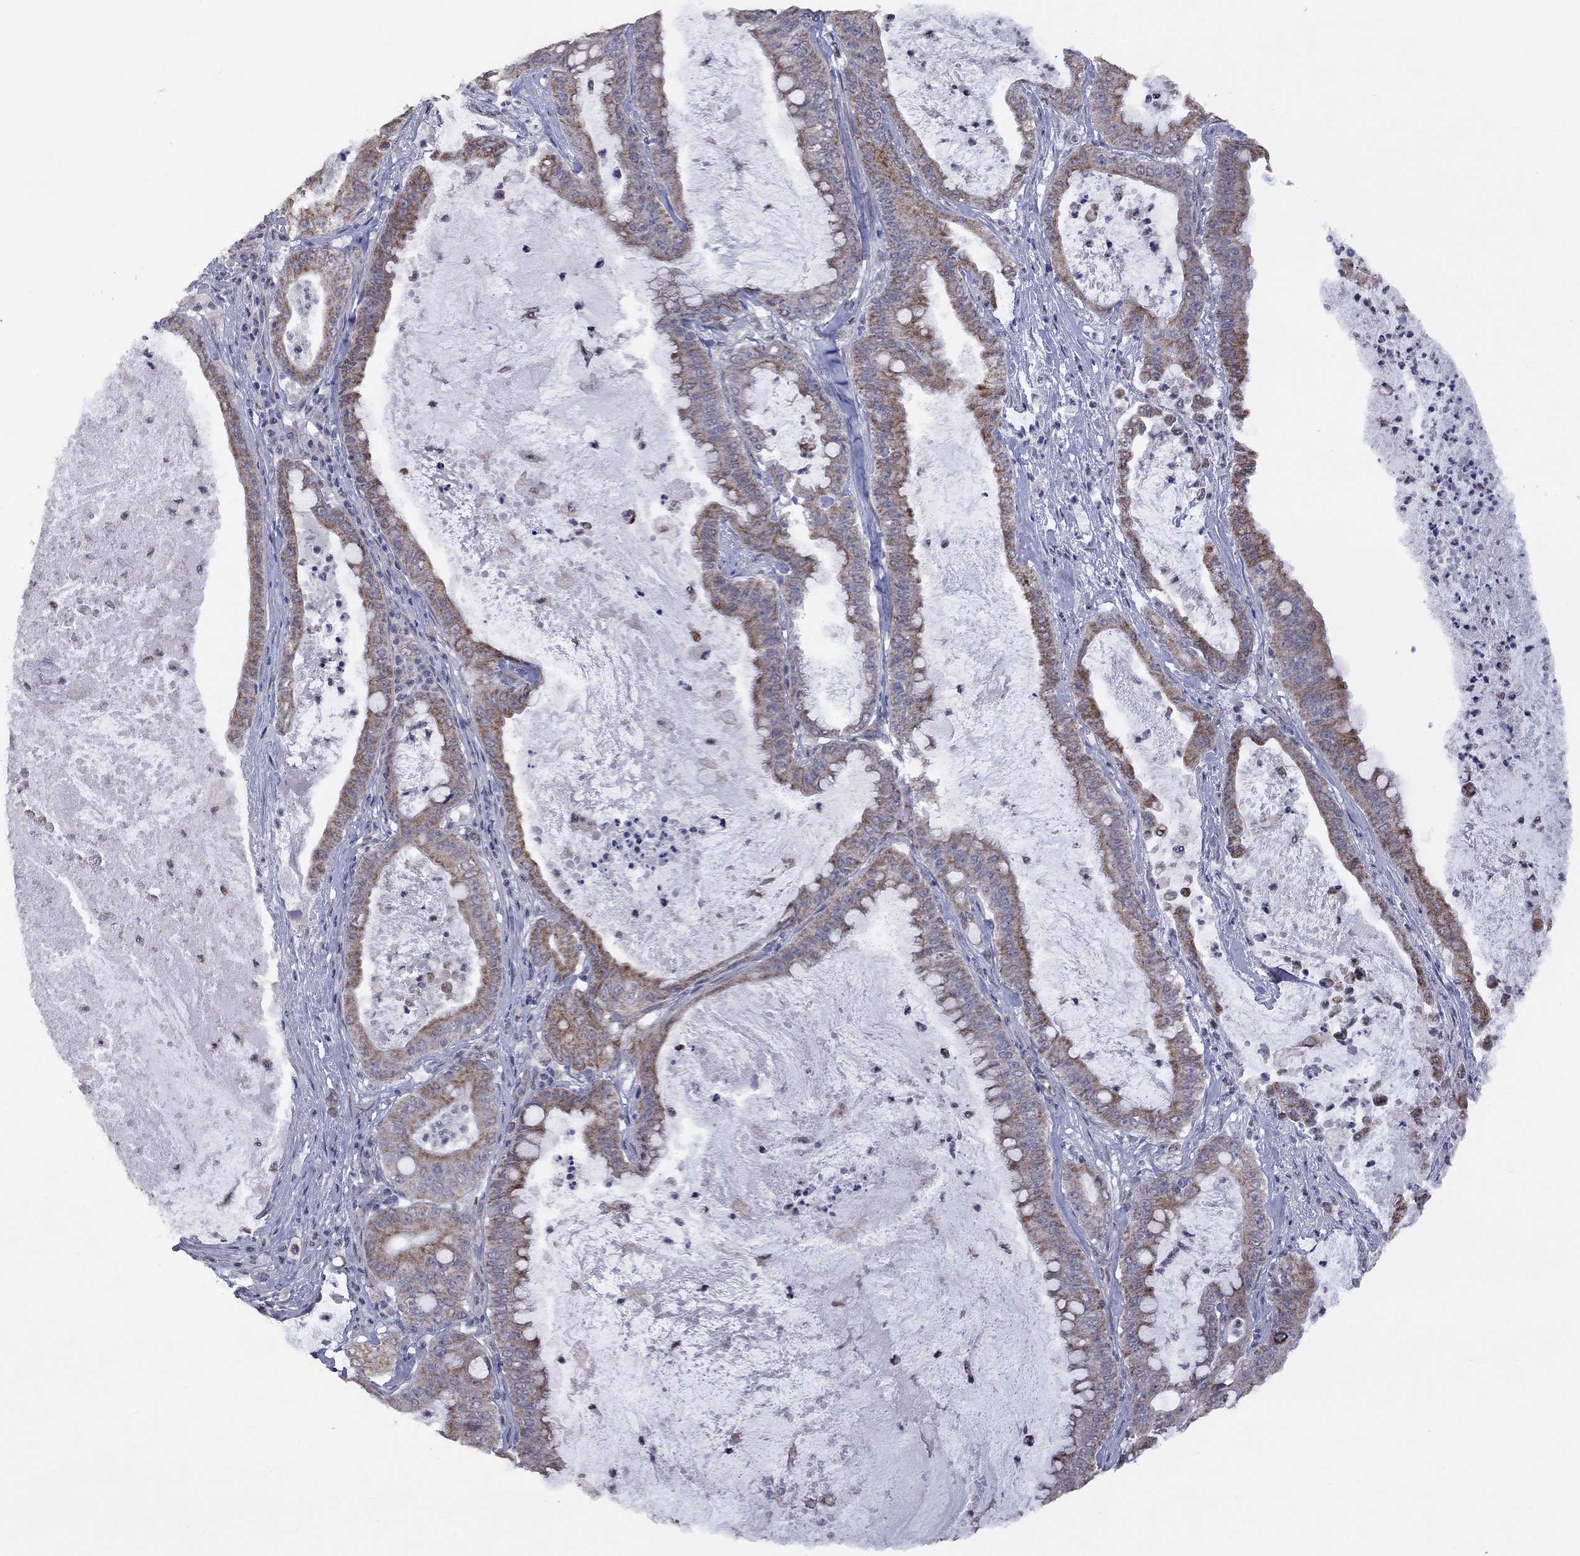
{"staining": {"intensity": "strong", "quantity": "25%-75%", "location": "cytoplasmic/membranous"}, "tissue": "pancreatic cancer", "cell_type": "Tumor cells", "image_type": "cancer", "snomed": [{"axis": "morphology", "description": "Adenocarcinoma, NOS"}, {"axis": "topography", "description": "Pancreas"}], "caption": "IHC photomicrograph of pancreatic cancer (adenocarcinoma) stained for a protein (brown), which shows high levels of strong cytoplasmic/membranous positivity in approximately 25%-75% of tumor cells.", "gene": "NDUFB1", "patient": {"sex": "male", "age": 71}}